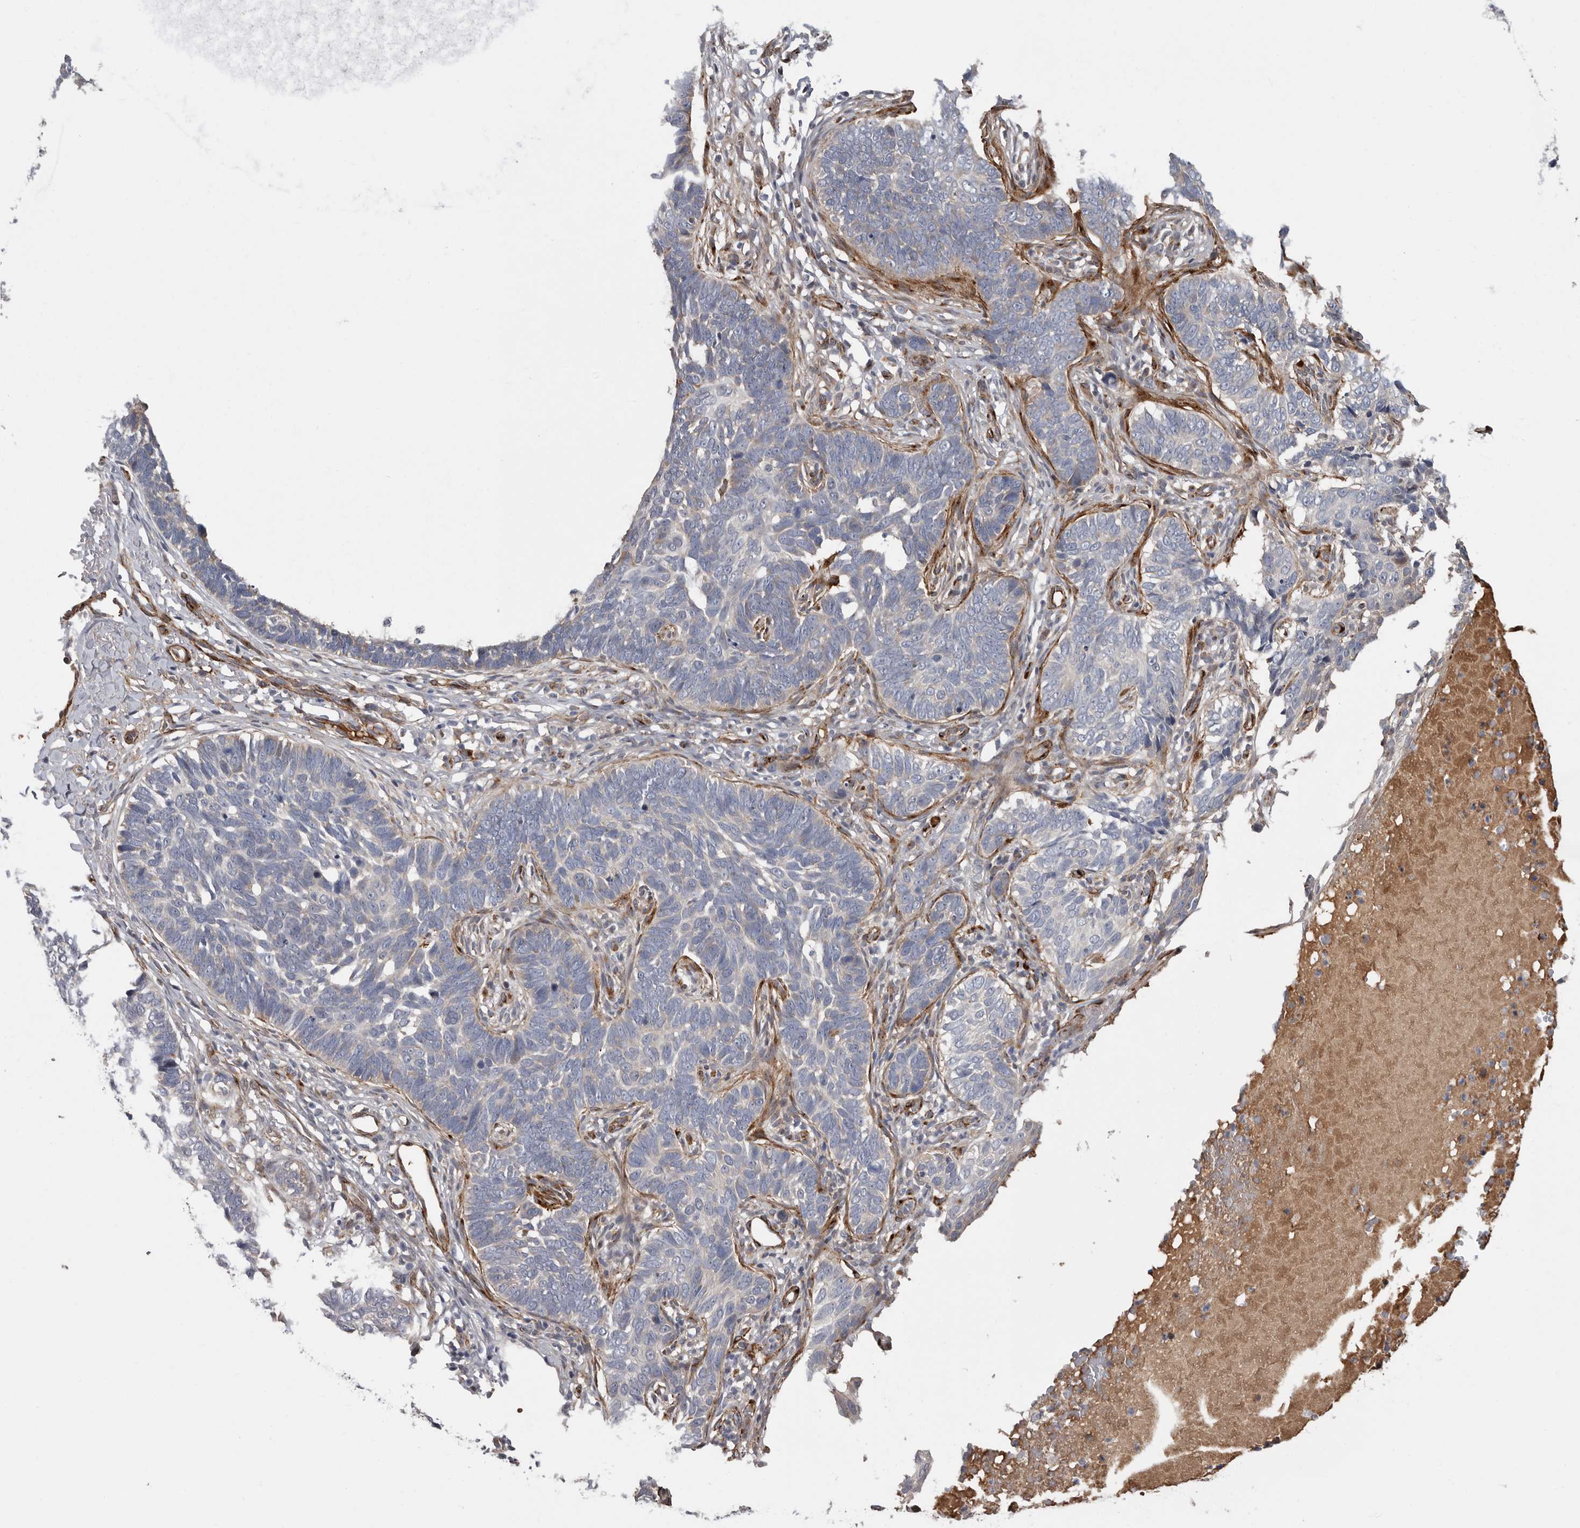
{"staining": {"intensity": "negative", "quantity": "none", "location": "none"}, "tissue": "skin cancer", "cell_type": "Tumor cells", "image_type": "cancer", "snomed": [{"axis": "morphology", "description": "Normal tissue, NOS"}, {"axis": "morphology", "description": "Basal cell carcinoma"}, {"axis": "topography", "description": "Skin"}], "caption": "An image of human skin cancer is negative for staining in tumor cells.", "gene": "ATXN3L", "patient": {"sex": "male", "age": 77}}